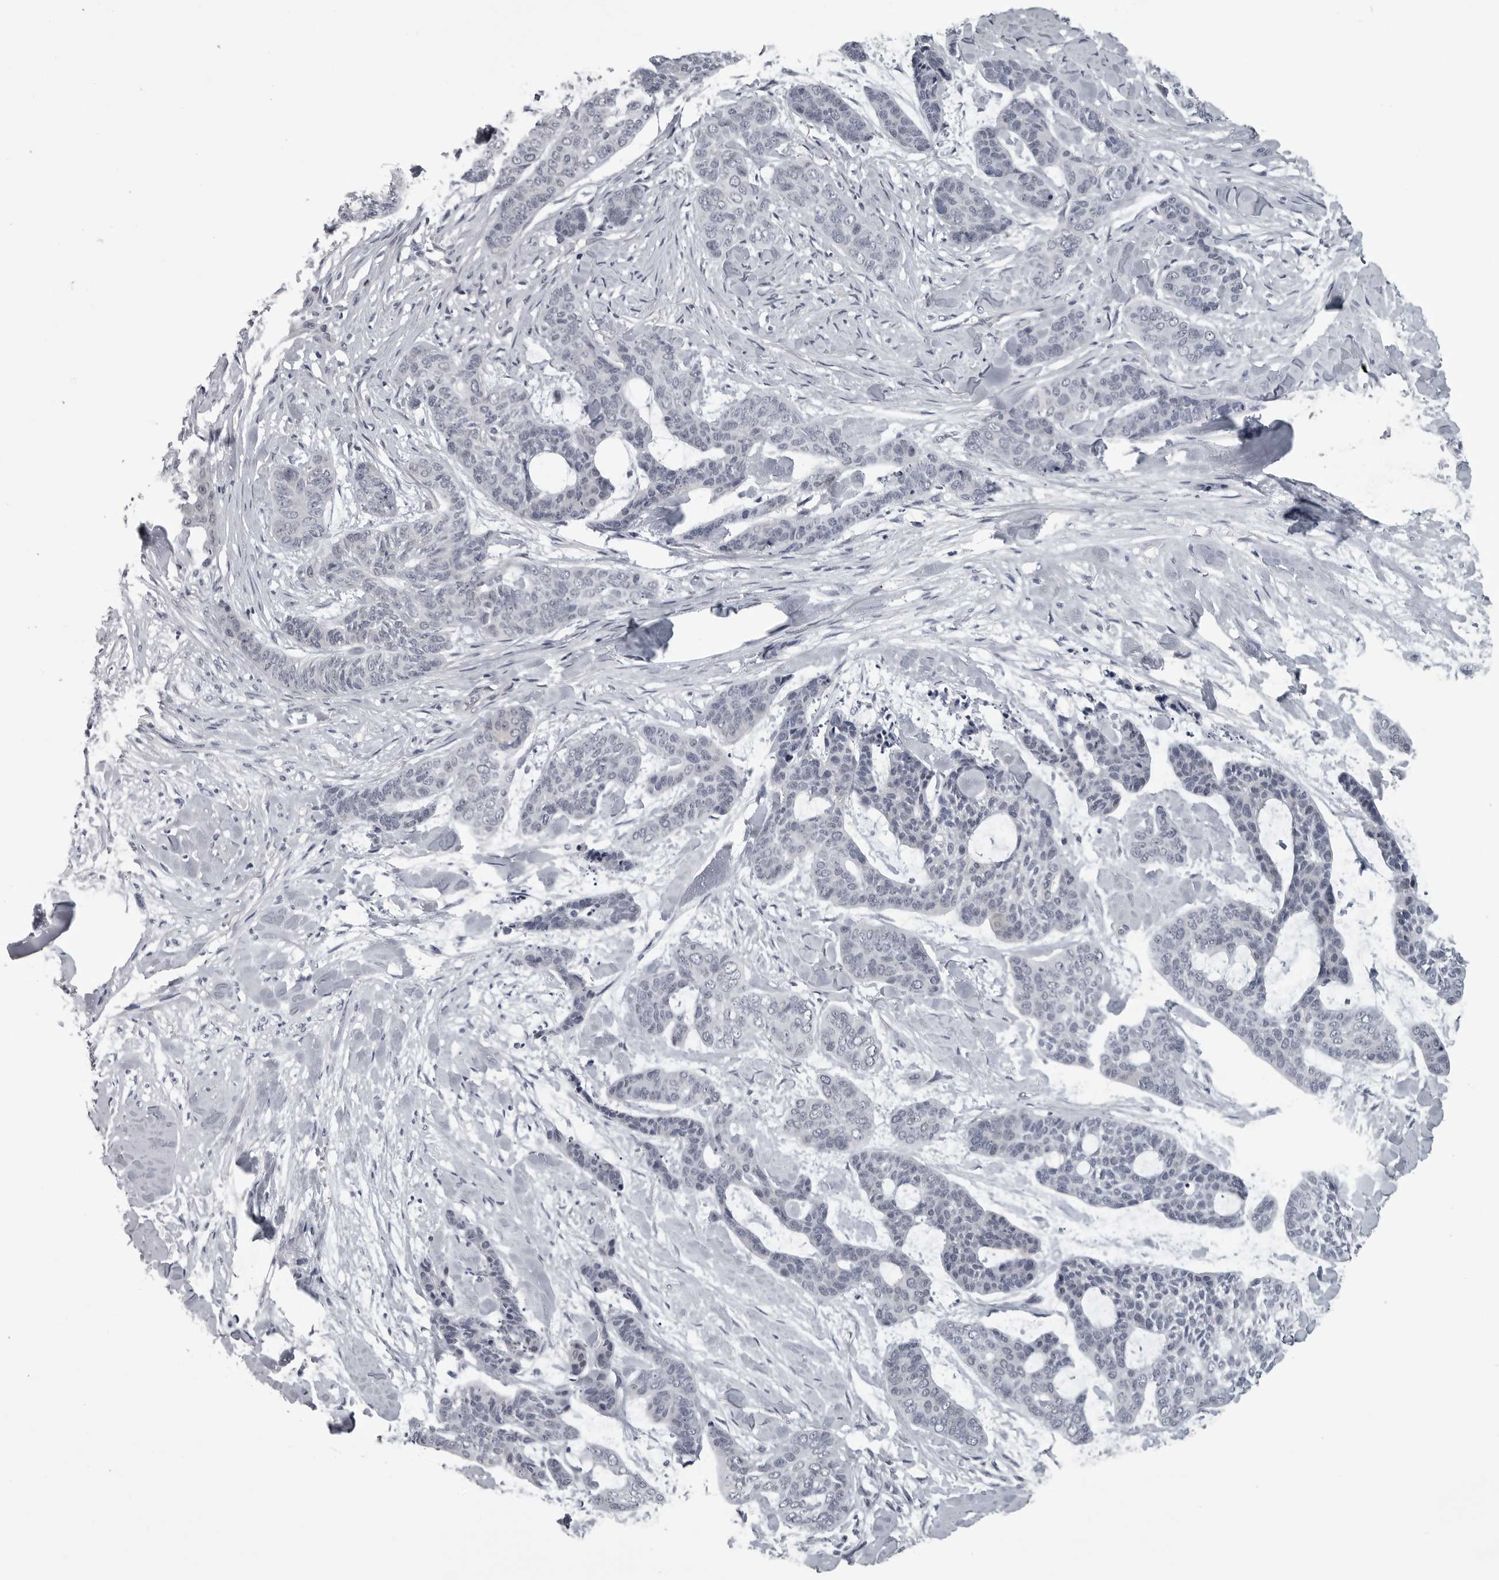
{"staining": {"intensity": "negative", "quantity": "none", "location": "none"}, "tissue": "skin cancer", "cell_type": "Tumor cells", "image_type": "cancer", "snomed": [{"axis": "morphology", "description": "Basal cell carcinoma"}, {"axis": "topography", "description": "Skin"}], "caption": "IHC image of neoplastic tissue: human skin basal cell carcinoma stained with DAB exhibits no significant protein positivity in tumor cells.", "gene": "LYSMD1", "patient": {"sex": "female", "age": 64}}